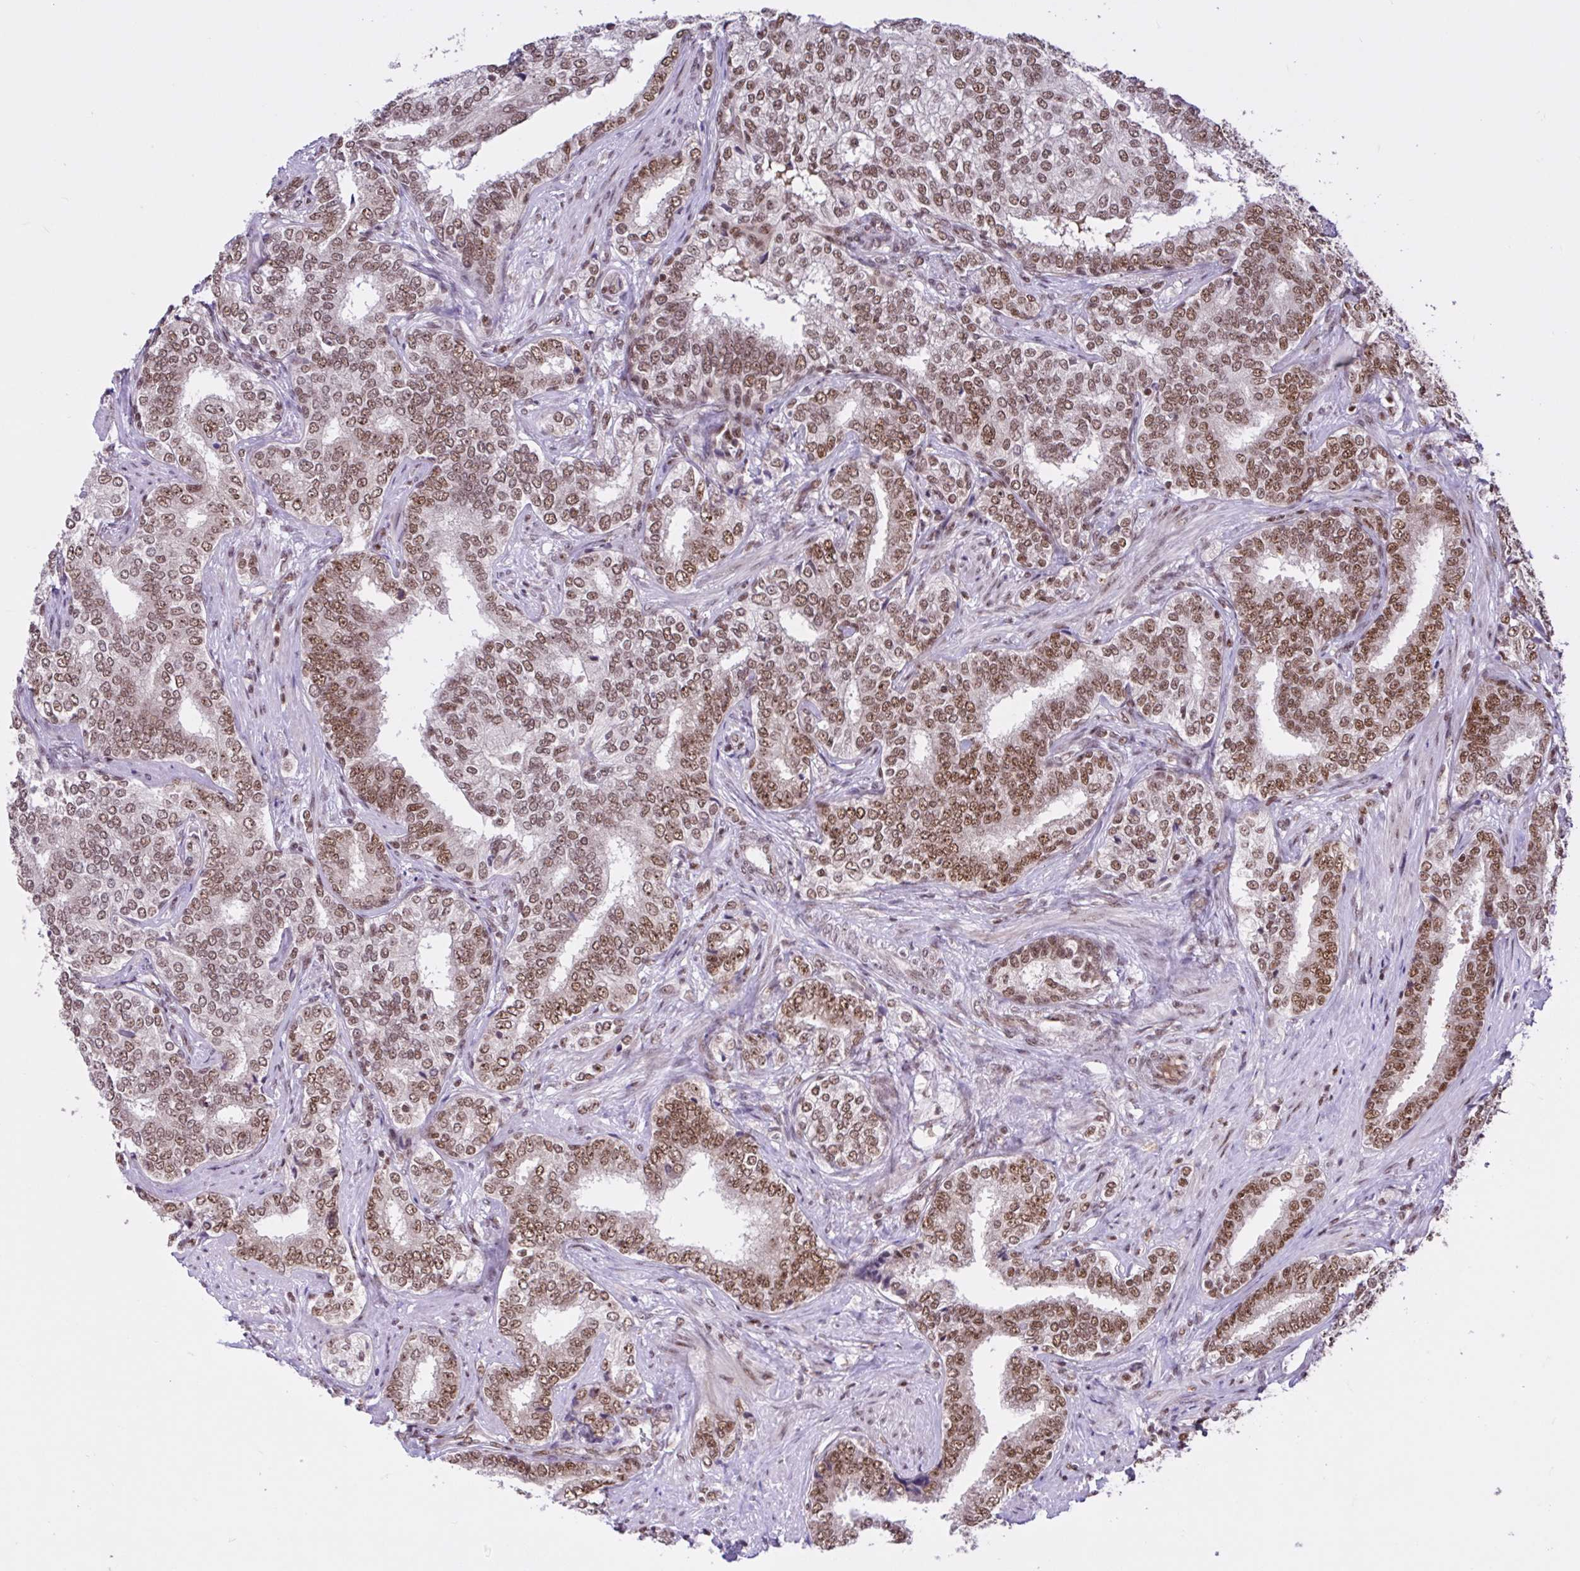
{"staining": {"intensity": "moderate", "quantity": ">75%", "location": "nuclear"}, "tissue": "prostate cancer", "cell_type": "Tumor cells", "image_type": "cancer", "snomed": [{"axis": "morphology", "description": "Adenocarcinoma, High grade"}, {"axis": "topography", "description": "Prostate"}], "caption": "Human prostate cancer (high-grade adenocarcinoma) stained for a protein (brown) shows moderate nuclear positive expression in about >75% of tumor cells.", "gene": "CCDC12", "patient": {"sex": "male", "age": 72}}